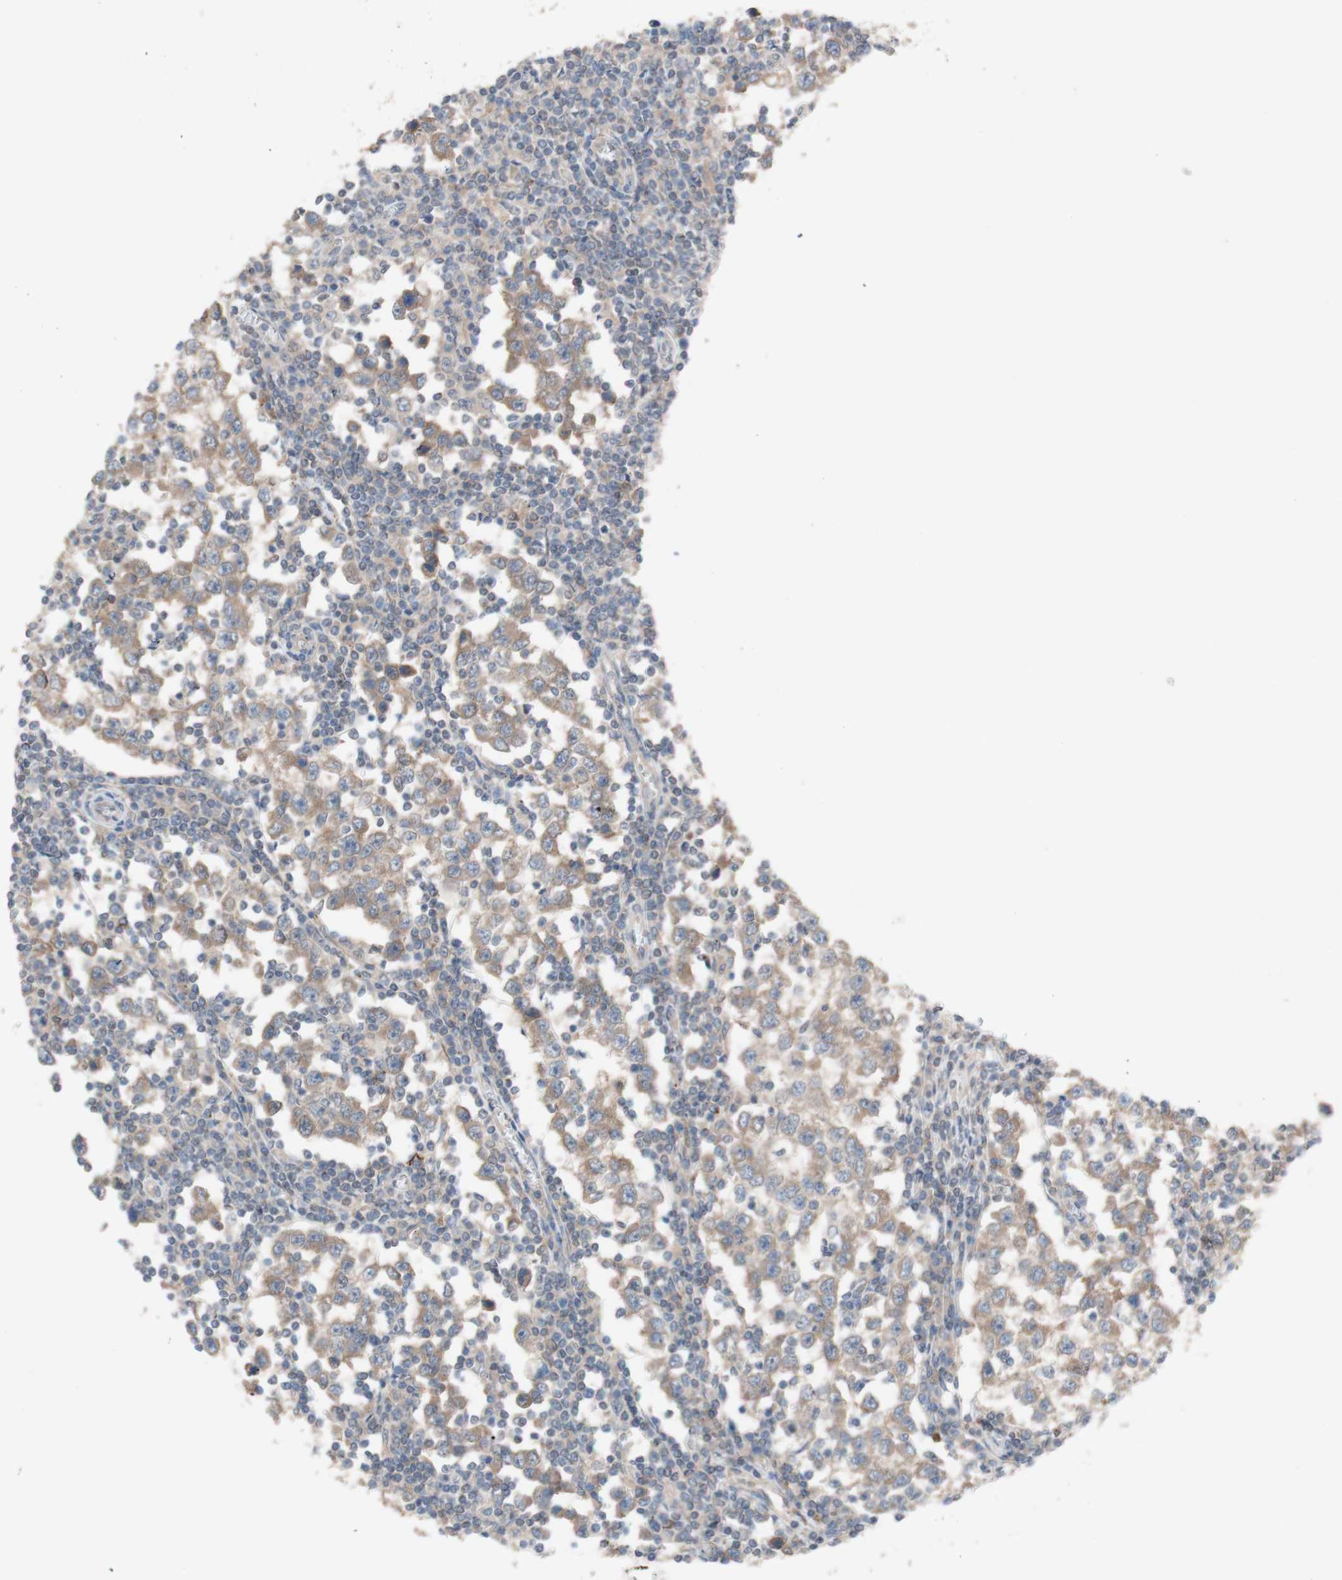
{"staining": {"intensity": "weak", "quantity": ">75%", "location": "cytoplasmic/membranous"}, "tissue": "testis cancer", "cell_type": "Tumor cells", "image_type": "cancer", "snomed": [{"axis": "morphology", "description": "Seminoma, NOS"}, {"axis": "topography", "description": "Testis"}], "caption": "This micrograph displays testis seminoma stained with IHC to label a protein in brown. The cytoplasmic/membranous of tumor cells show weak positivity for the protein. Nuclei are counter-stained blue.", "gene": "PEX2", "patient": {"sex": "male", "age": 65}}